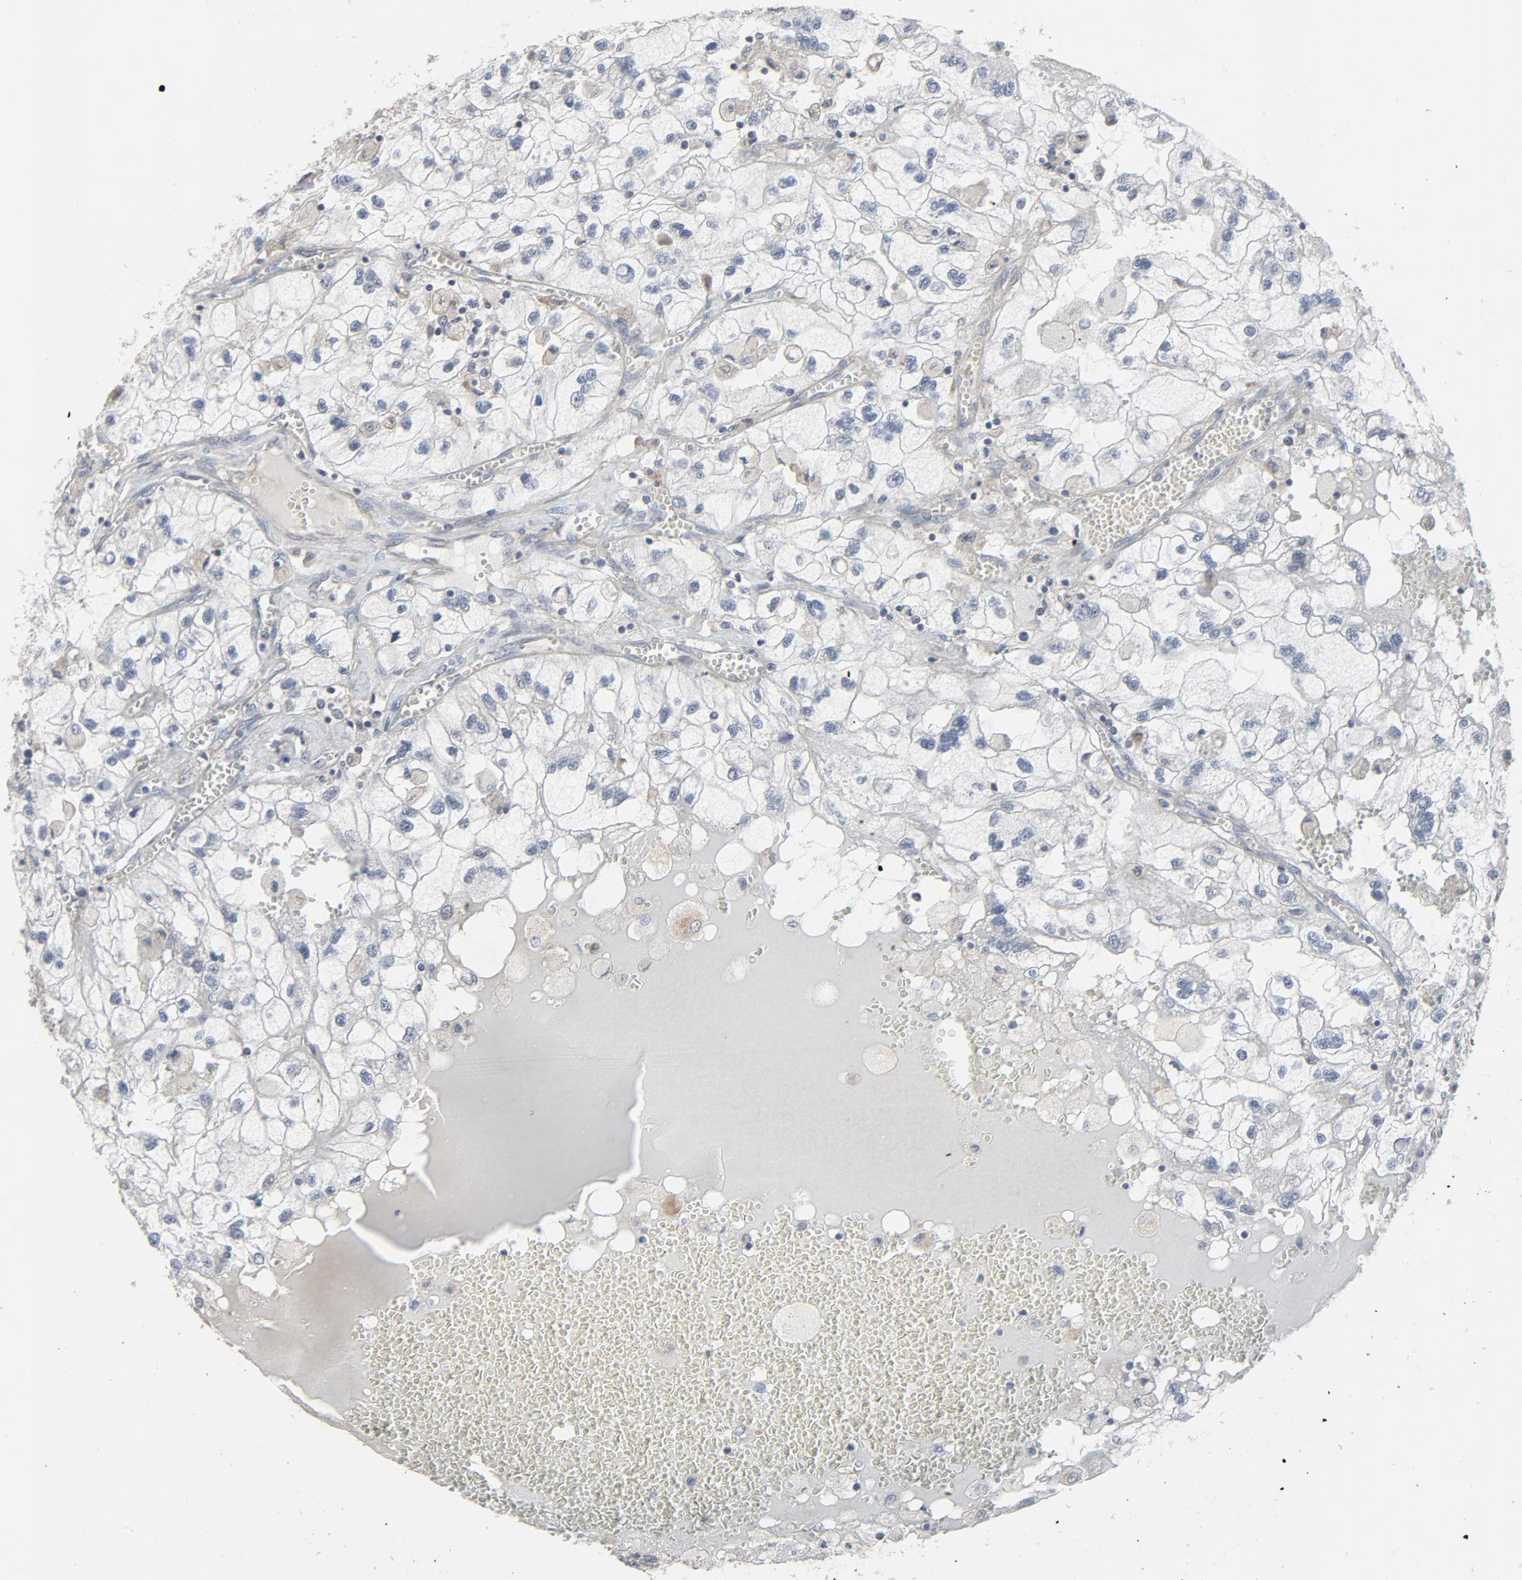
{"staining": {"intensity": "negative", "quantity": "none", "location": "none"}, "tissue": "renal cancer", "cell_type": "Tumor cells", "image_type": "cancer", "snomed": [{"axis": "morphology", "description": "Normal tissue, NOS"}, {"axis": "morphology", "description": "Adenocarcinoma, NOS"}, {"axis": "topography", "description": "Kidney"}], "caption": "Tumor cells are negative for protein expression in human renal cancer.", "gene": "TRIOBP", "patient": {"sex": "male", "age": 71}}